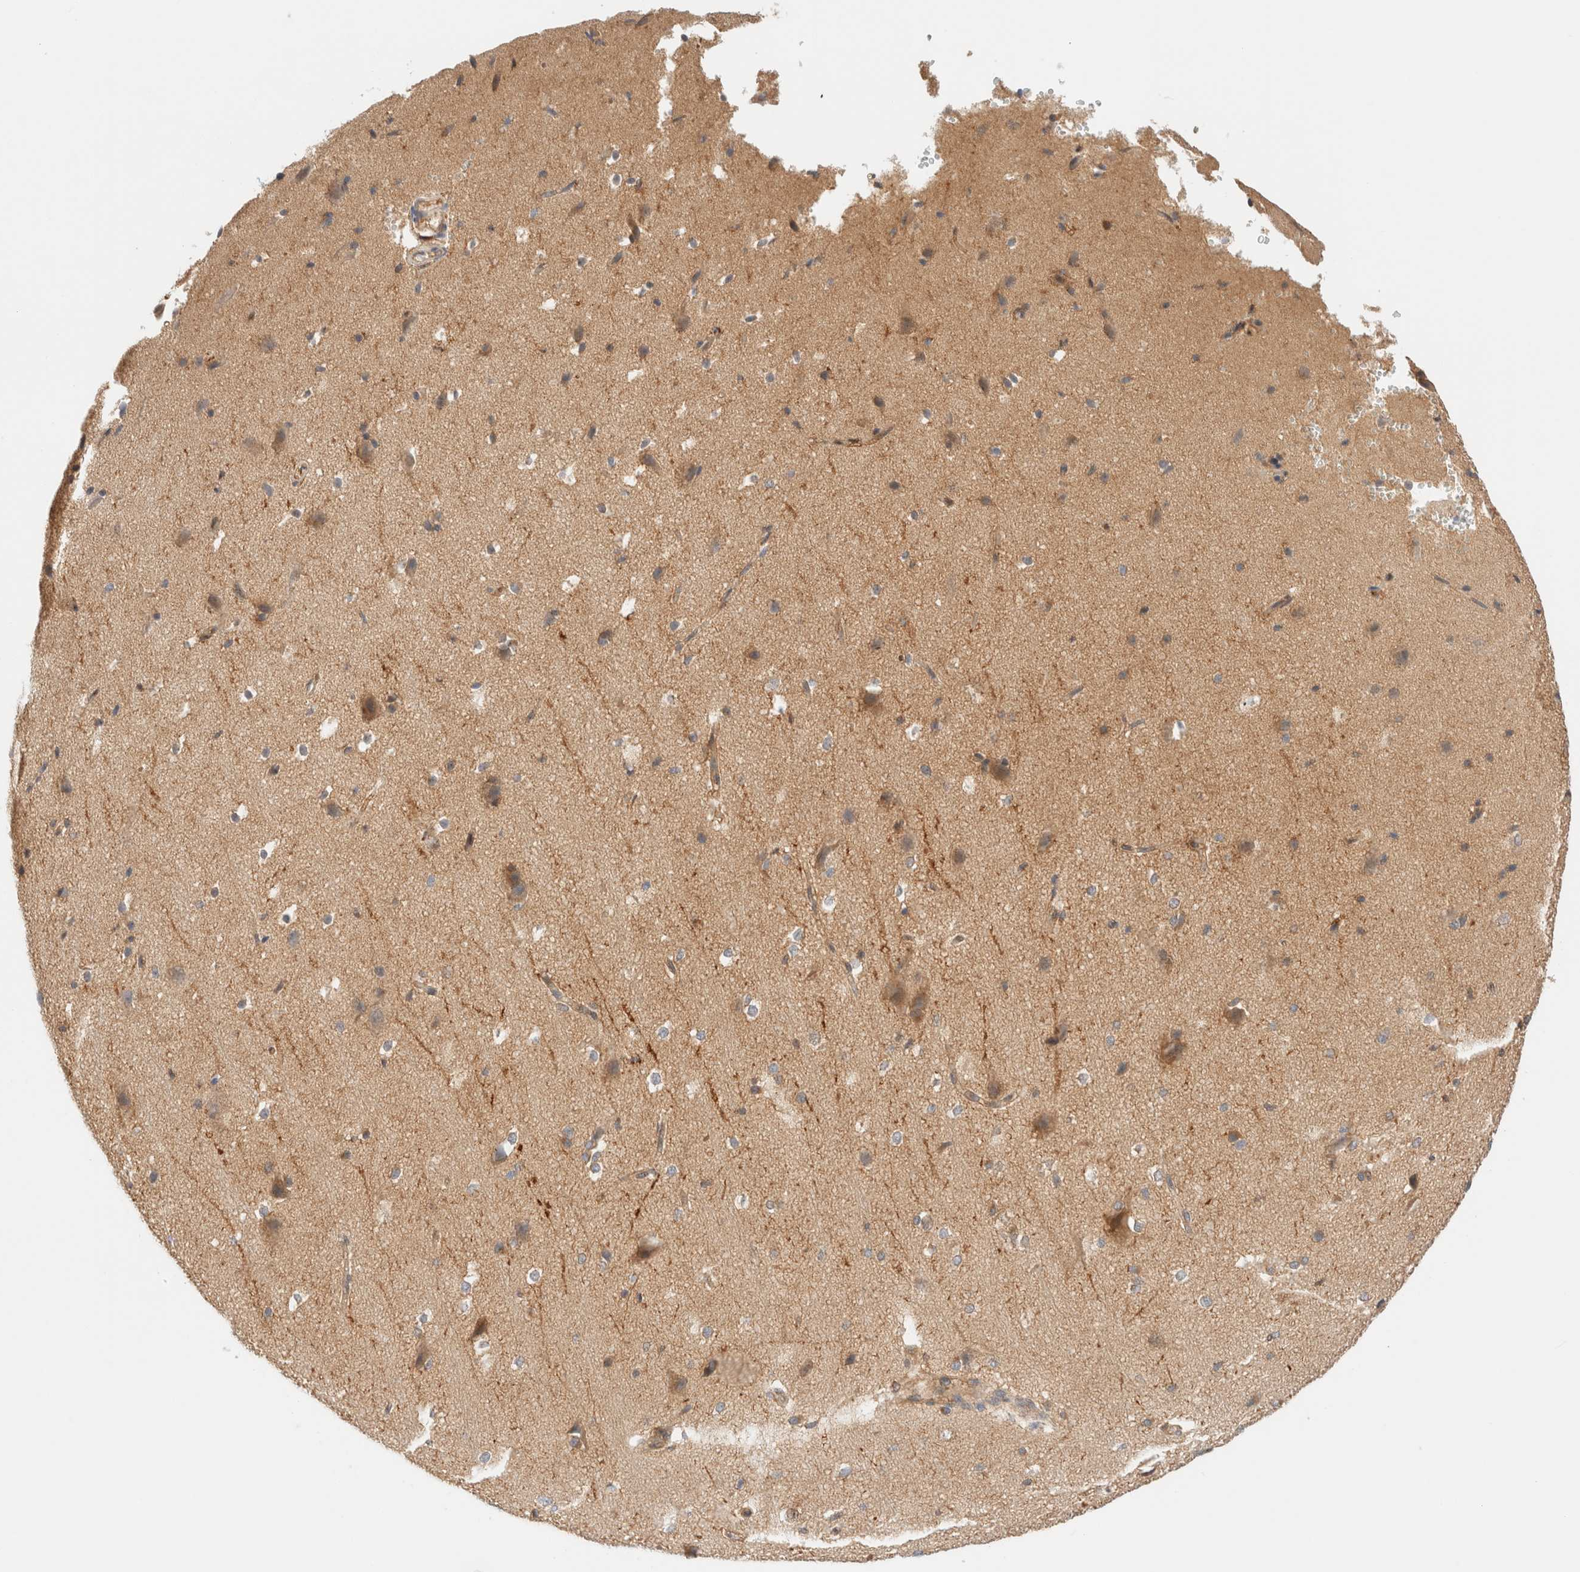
{"staining": {"intensity": "moderate", "quantity": ">75%", "location": "cytoplasmic/membranous"}, "tissue": "cerebral cortex", "cell_type": "Endothelial cells", "image_type": "normal", "snomed": [{"axis": "morphology", "description": "Normal tissue, NOS"}, {"axis": "morphology", "description": "Developmental malformation"}, {"axis": "topography", "description": "Cerebral cortex"}], "caption": "DAB (3,3'-diaminobenzidine) immunohistochemical staining of benign human cerebral cortex exhibits moderate cytoplasmic/membranous protein expression in approximately >75% of endothelial cells. The protein is stained brown, and the nuclei are stained in blue (DAB IHC with brightfield microscopy, high magnification).", "gene": "RABEP1", "patient": {"sex": "female", "age": 30}}